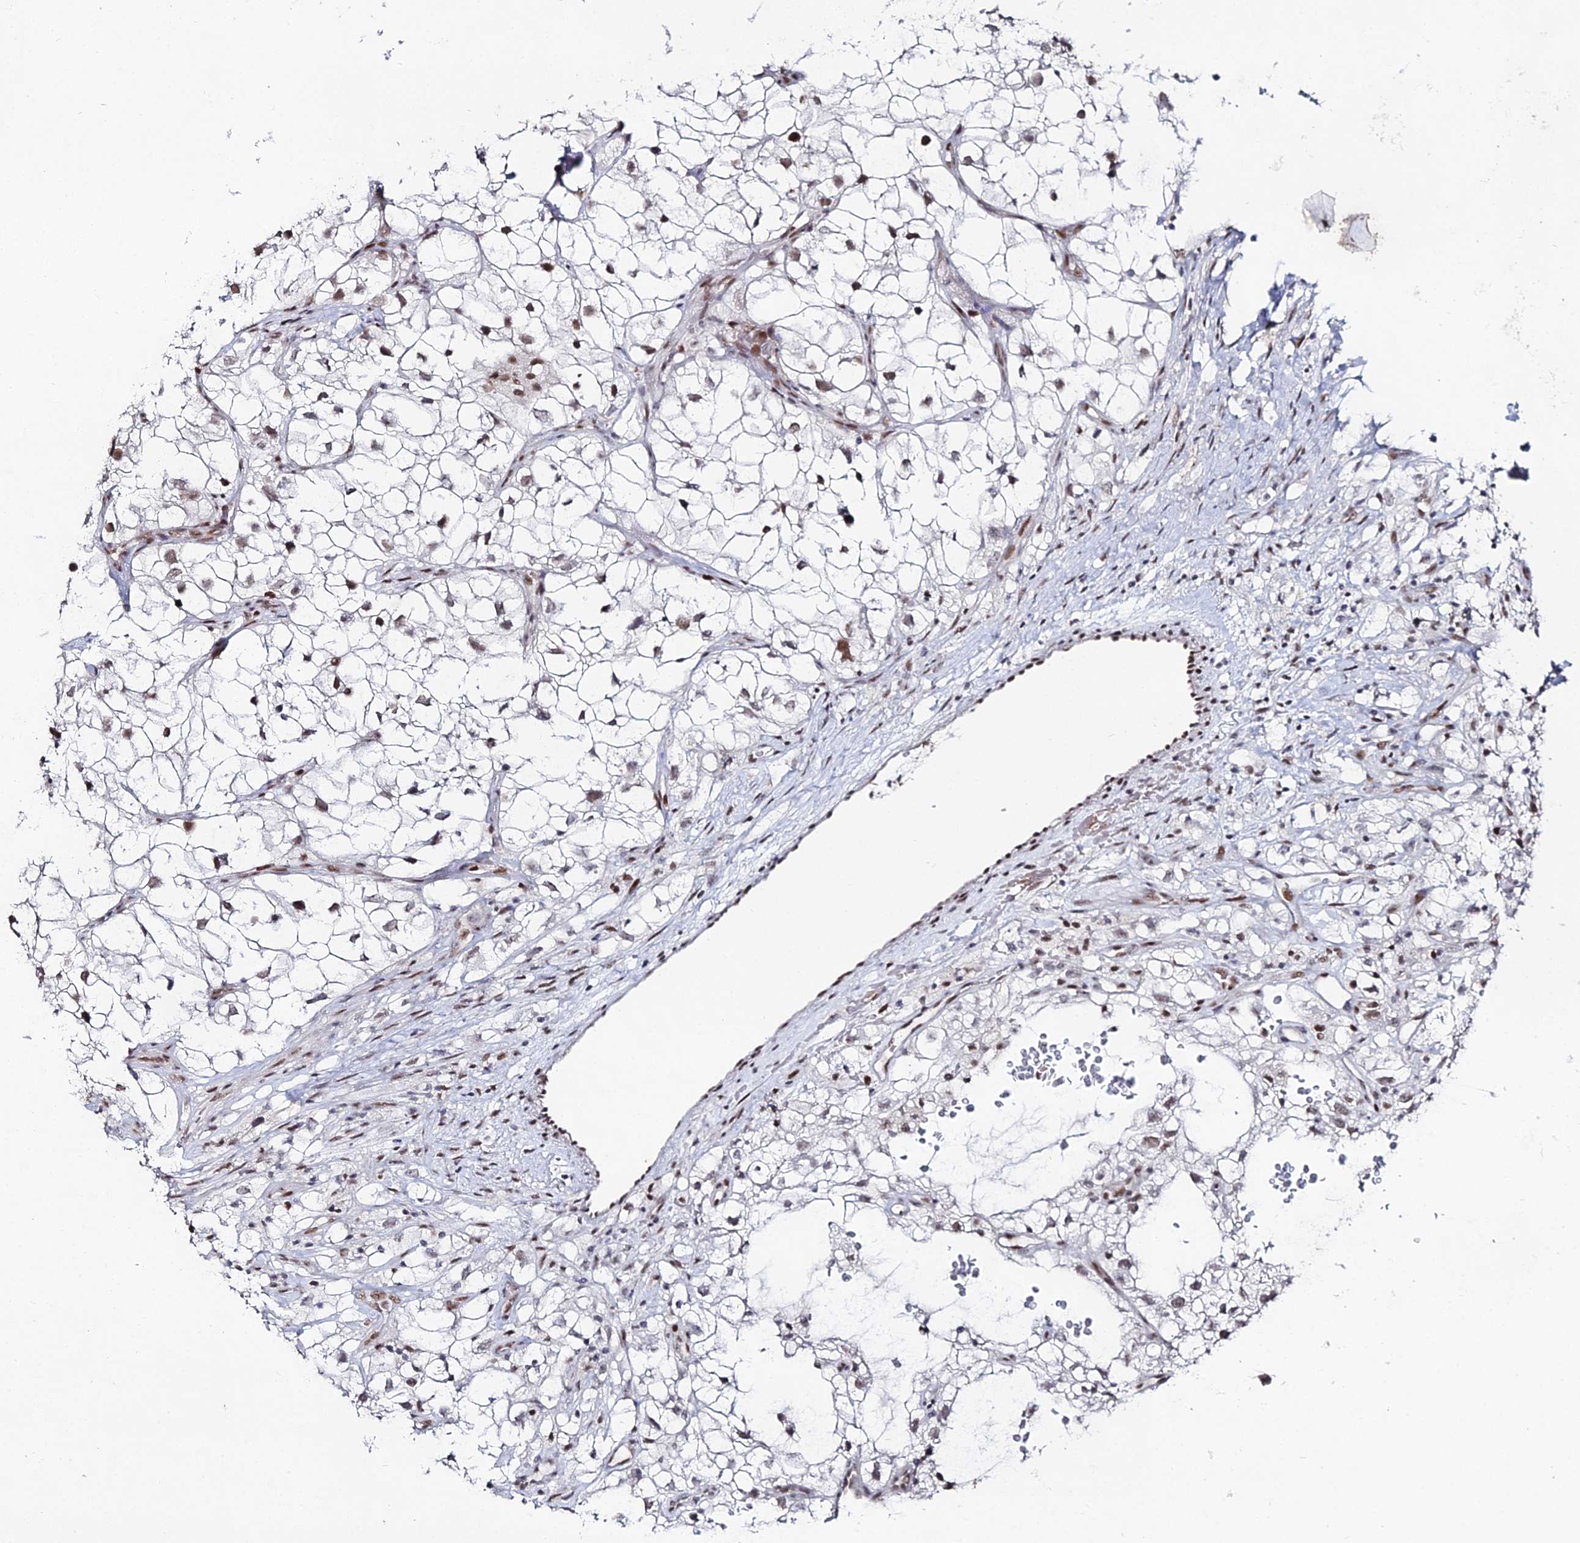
{"staining": {"intensity": "weak", "quantity": "25%-75%", "location": "nuclear"}, "tissue": "renal cancer", "cell_type": "Tumor cells", "image_type": "cancer", "snomed": [{"axis": "morphology", "description": "Adenocarcinoma, NOS"}, {"axis": "topography", "description": "Kidney"}], "caption": "Renal cancer (adenocarcinoma) stained with DAB immunohistochemistry demonstrates low levels of weak nuclear expression in approximately 25%-75% of tumor cells. (brown staining indicates protein expression, while blue staining denotes nuclei).", "gene": "GSC2", "patient": {"sex": "male", "age": 59}}